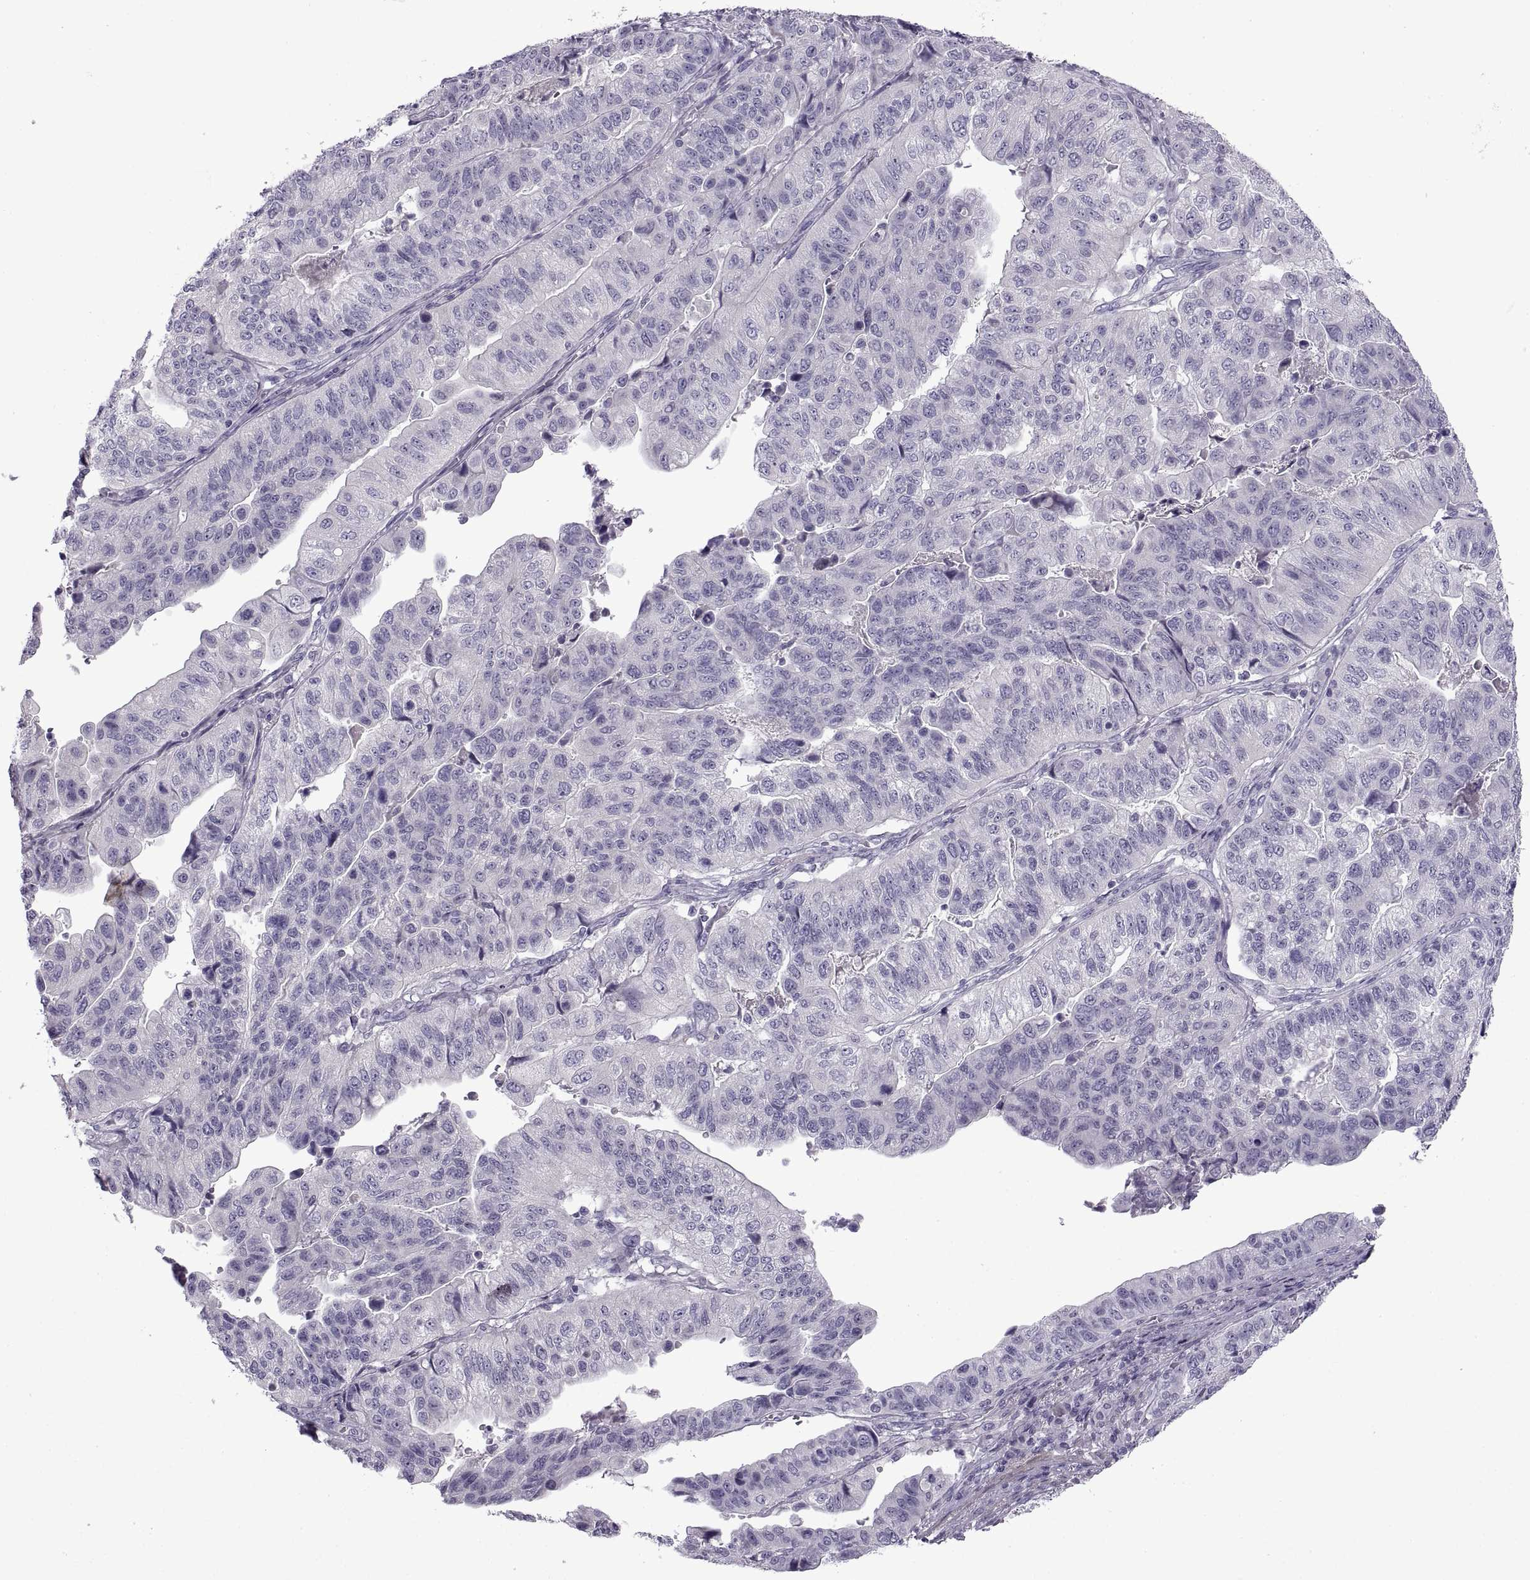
{"staining": {"intensity": "negative", "quantity": "none", "location": "none"}, "tissue": "stomach cancer", "cell_type": "Tumor cells", "image_type": "cancer", "snomed": [{"axis": "morphology", "description": "Adenocarcinoma, NOS"}, {"axis": "topography", "description": "Stomach, upper"}], "caption": "Tumor cells show no significant staining in adenocarcinoma (stomach).", "gene": "BSPH1", "patient": {"sex": "female", "age": 67}}